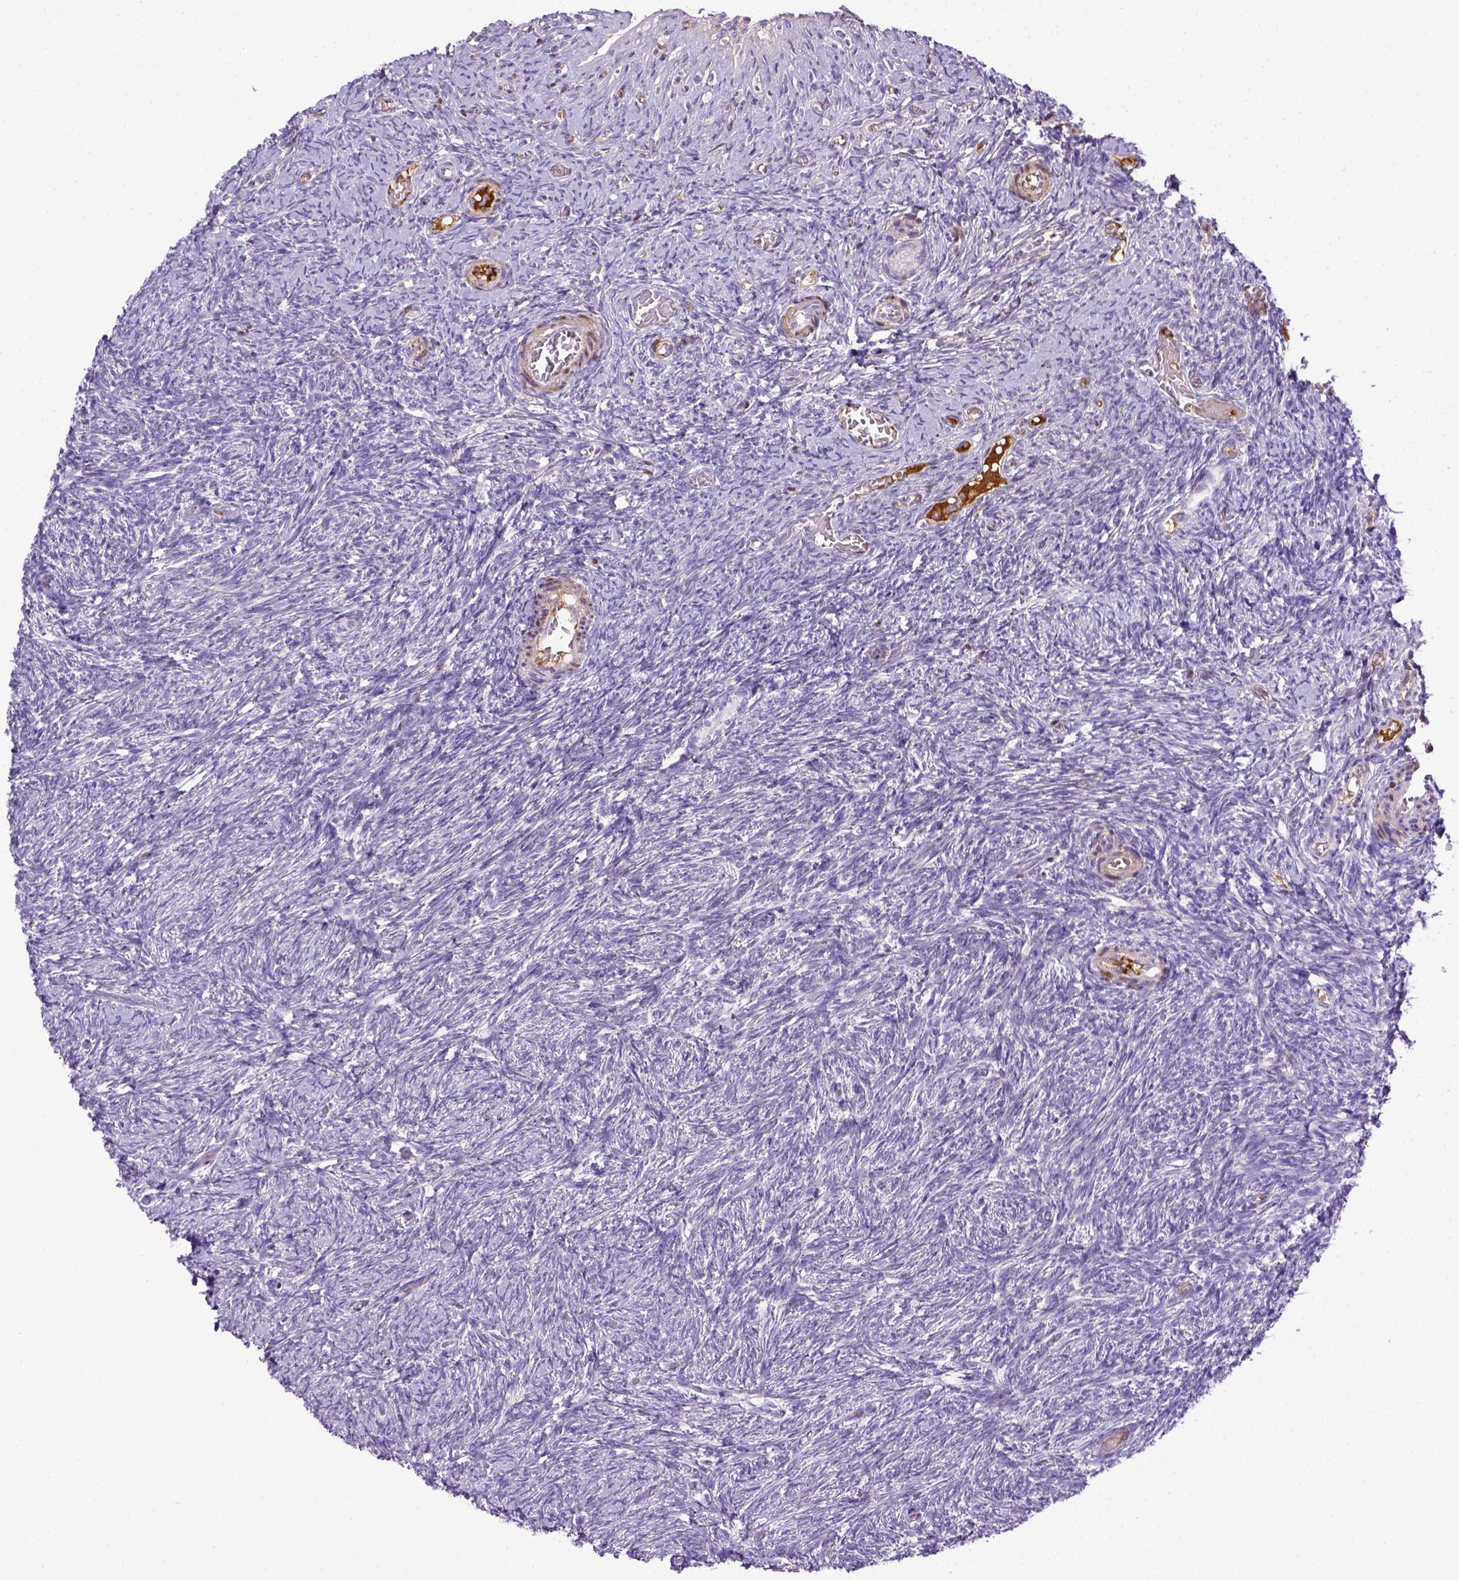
{"staining": {"intensity": "negative", "quantity": "none", "location": "none"}, "tissue": "ovary", "cell_type": "Ovarian stroma cells", "image_type": "normal", "snomed": [{"axis": "morphology", "description": "Normal tissue, NOS"}, {"axis": "topography", "description": "Ovary"}], "caption": "A micrograph of ovary stained for a protein reveals no brown staining in ovarian stroma cells. (DAB (3,3'-diaminobenzidine) IHC visualized using brightfield microscopy, high magnification).", "gene": "ITIH4", "patient": {"sex": "female", "age": 39}}